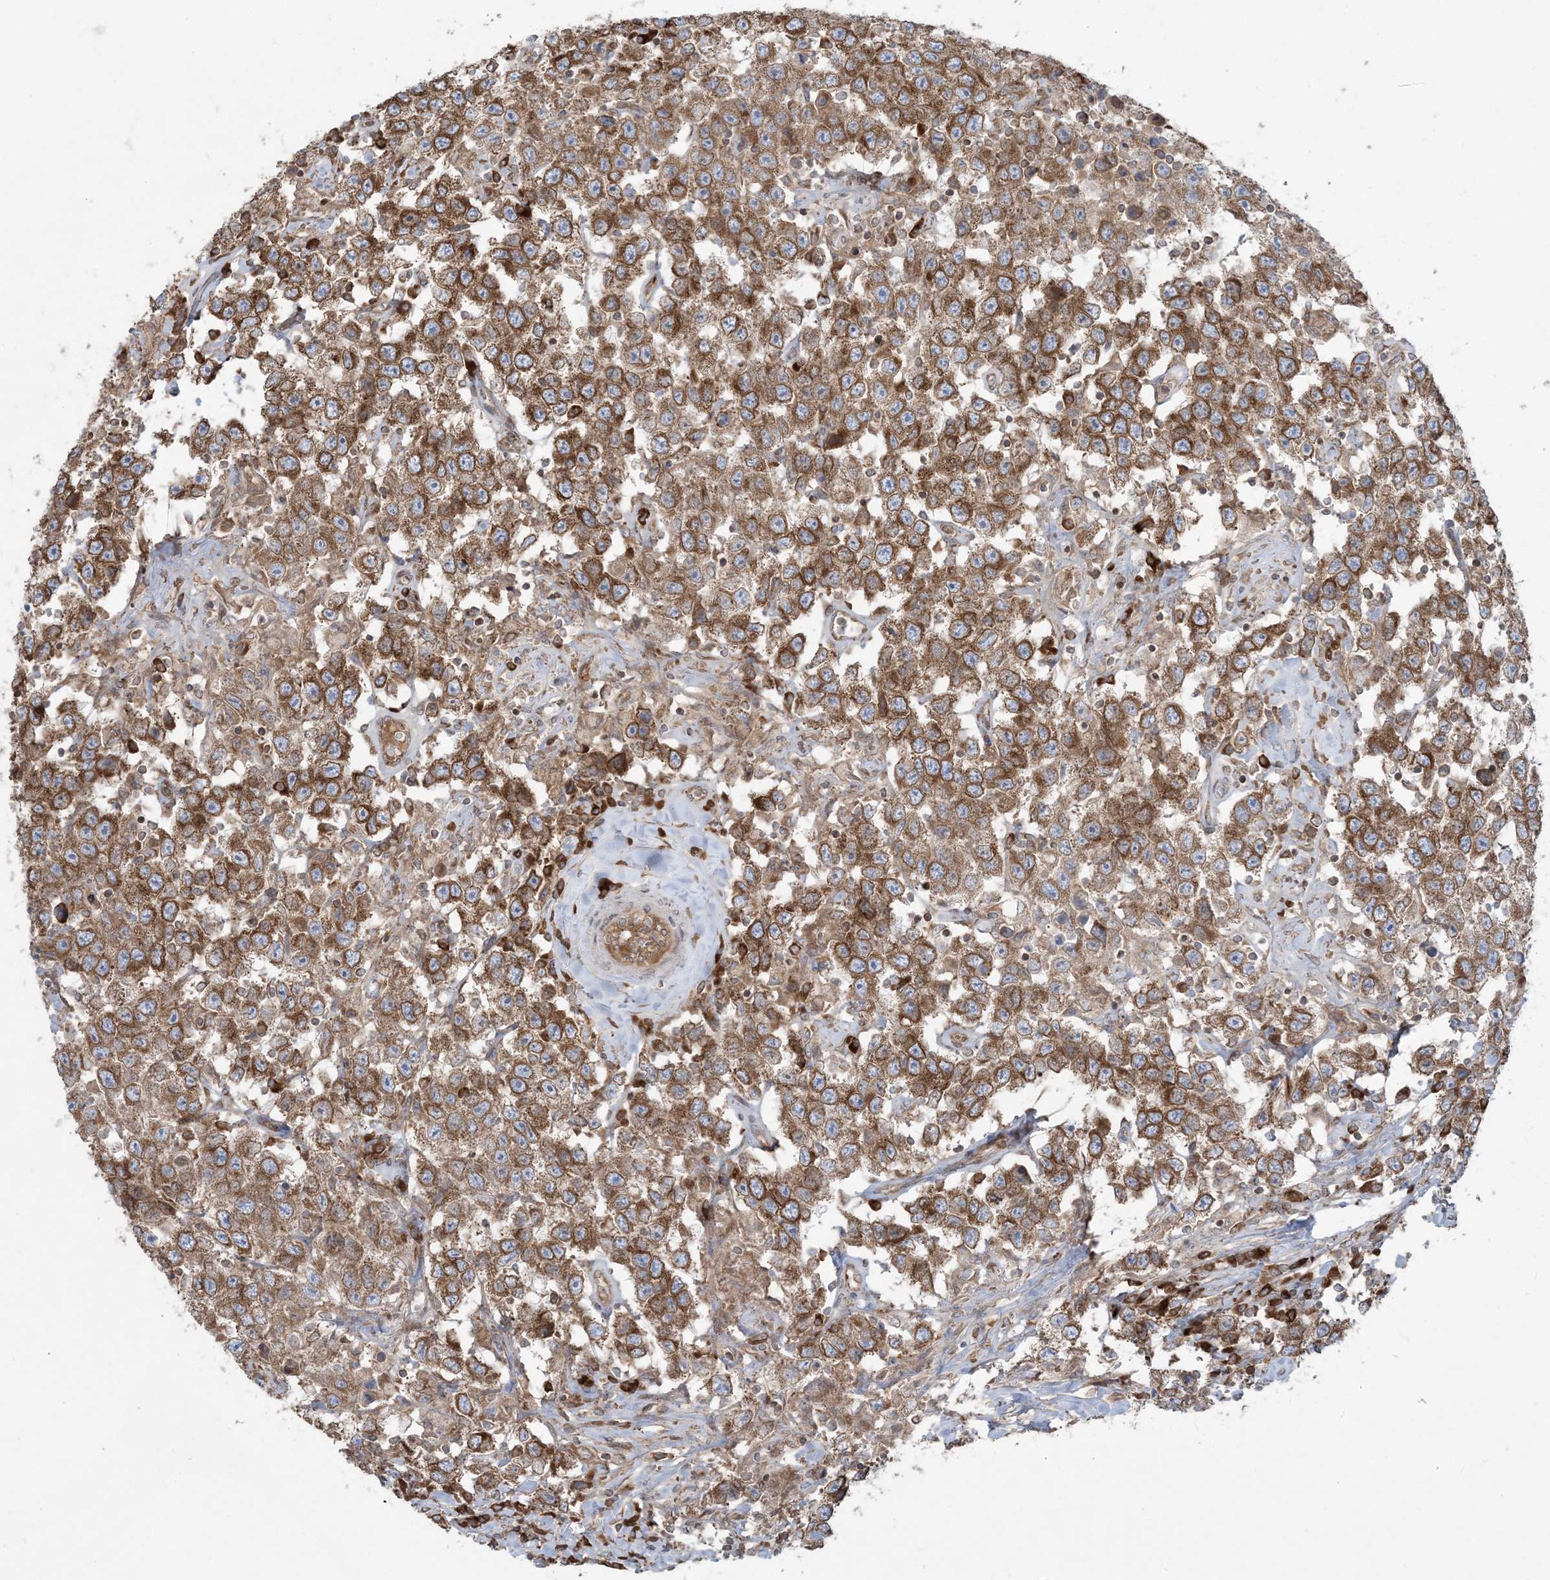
{"staining": {"intensity": "moderate", "quantity": ">75%", "location": "cytoplasmic/membranous"}, "tissue": "testis cancer", "cell_type": "Tumor cells", "image_type": "cancer", "snomed": [{"axis": "morphology", "description": "Seminoma, NOS"}, {"axis": "topography", "description": "Testis"}], "caption": "DAB (3,3'-diaminobenzidine) immunohistochemical staining of human testis cancer shows moderate cytoplasmic/membranous protein positivity in about >75% of tumor cells. (IHC, brightfield microscopy, high magnification).", "gene": "UBXN4", "patient": {"sex": "male", "age": 41}}